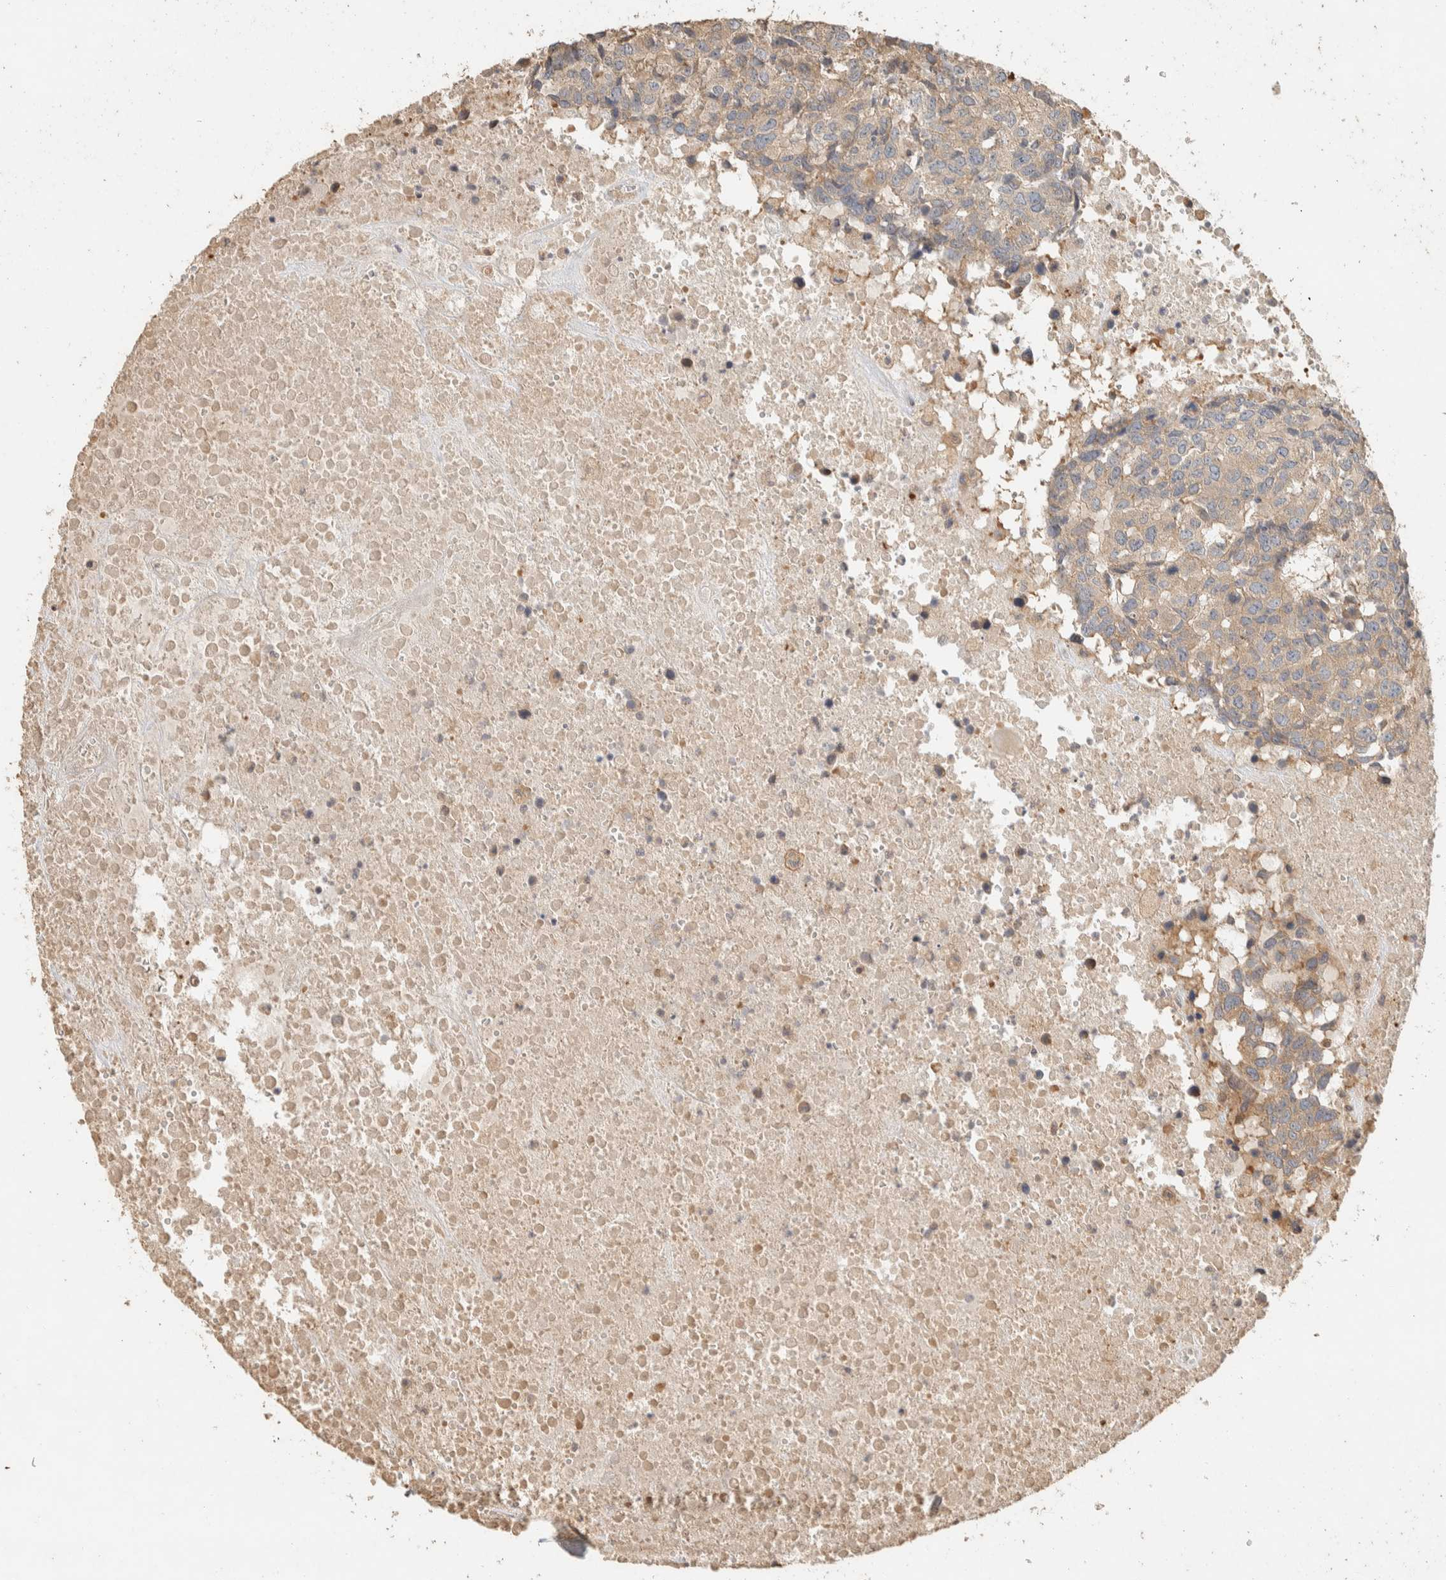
{"staining": {"intensity": "weak", "quantity": "25%-75%", "location": "cytoplasmic/membranous"}, "tissue": "head and neck cancer", "cell_type": "Tumor cells", "image_type": "cancer", "snomed": [{"axis": "morphology", "description": "Squamous cell carcinoma, NOS"}, {"axis": "topography", "description": "Head-Neck"}], "caption": "This photomicrograph shows IHC staining of human head and neck cancer (squamous cell carcinoma), with low weak cytoplasmic/membranous expression in about 25%-75% of tumor cells.", "gene": "EXOC7", "patient": {"sex": "male", "age": 66}}